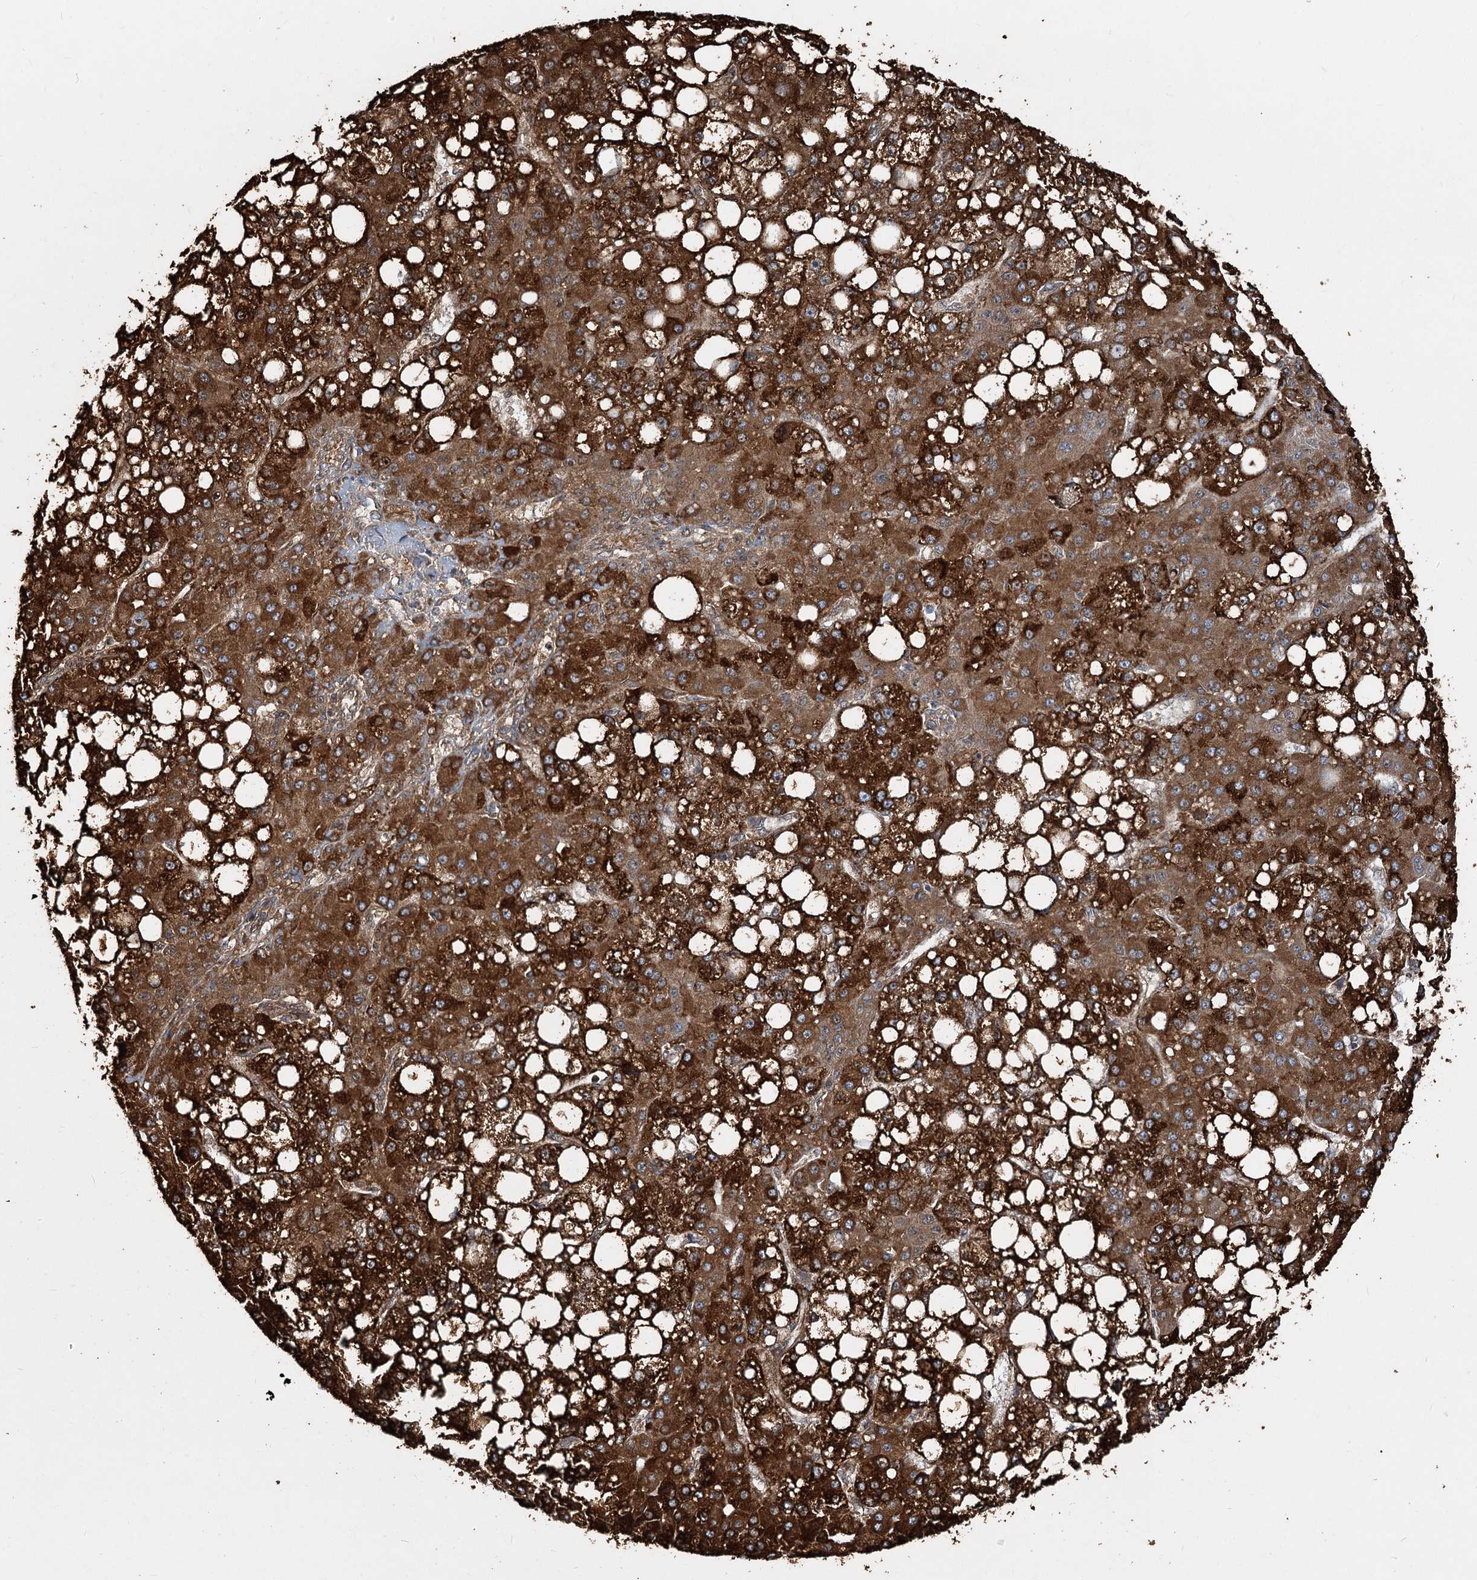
{"staining": {"intensity": "strong", "quantity": ">75%", "location": "cytoplasmic/membranous"}, "tissue": "liver cancer", "cell_type": "Tumor cells", "image_type": "cancer", "snomed": [{"axis": "morphology", "description": "Carcinoma, Hepatocellular, NOS"}, {"axis": "topography", "description": "Liver"}], "caption": "Protein expression analysis of human hepatocellular carcinoma (liver) reveals strong cytoplasmic/membranous positivity in about >75% of tumor cells.", "gene": "CIB4", "patient": {"sex": "male", "age": 67}}